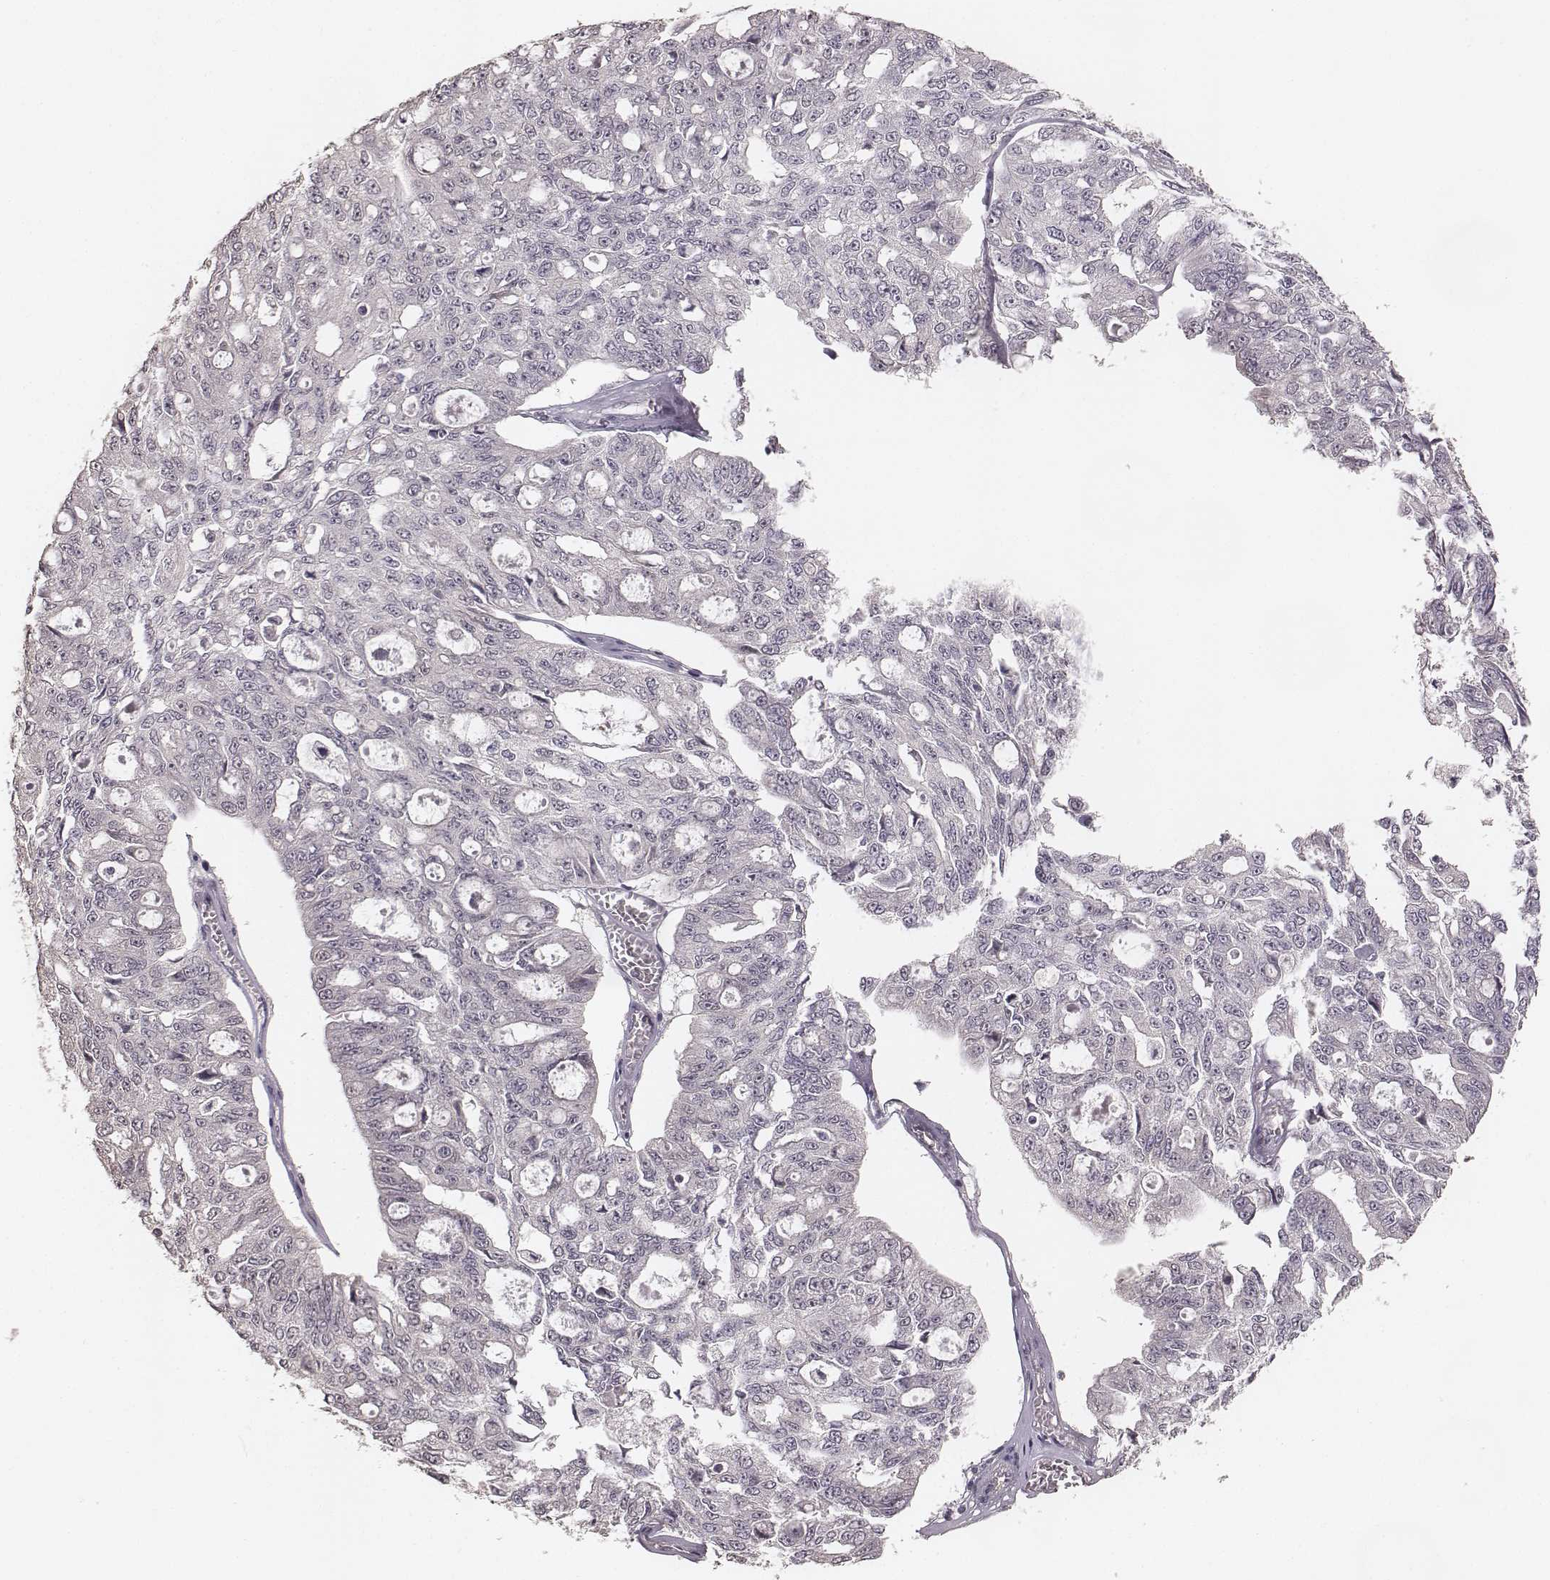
{"staining": {"intensity": "negative", "quantity": "none", "location": "none"}, "tissue": "ovarian cancer", "cell_type": "Tumor cells", "image_type": "cancer", "snomed": [{"axis": "morphology", "description": "Carcinoma, endometroid"}, {"axis": "topography", "description": "Ovary"}], "caption": "Ovarian cancer (endometroid carcinoma) was stained to show a protein in brown. There is no significant positivity in tumor cells. (DAB immunohistochemistry with hematoxylin counter stain).", "gene": "LY6K", "patient": {"sex": "female", "age": 65}}